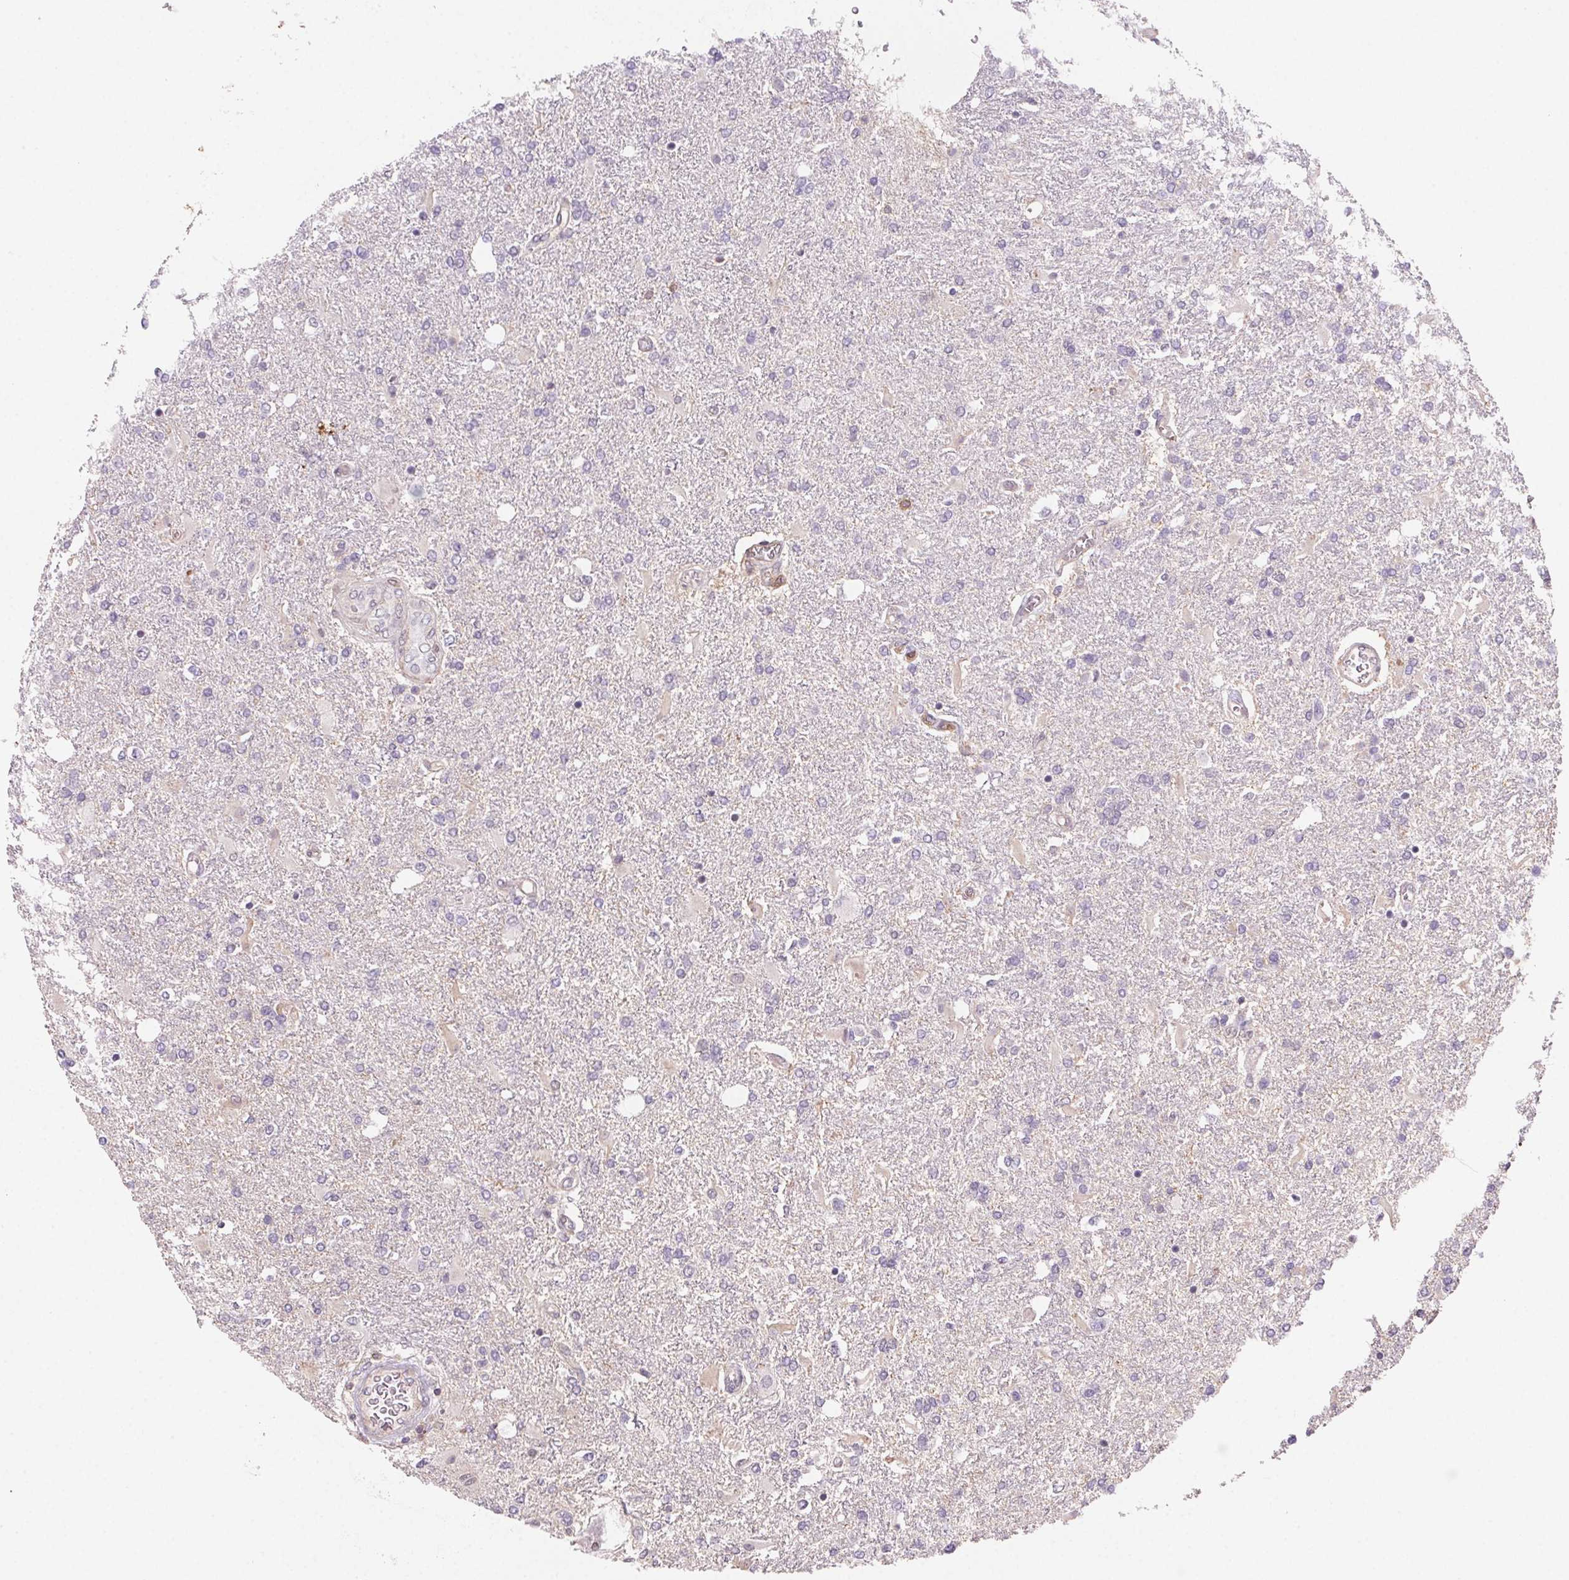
{"staining": {"intensity": "negative", "quantity": "none", "location": "none"}, "tissue": "glioma", "cell_type": "Tumor cells", "image_type": "cancer", "snomed": [{"axis": "morphology", "description": "Glioma, malignant, High grade"}, {"axis": "topography", "description": "Cerebral cortex"}], "caption": "An immunohistochemistry (IHC) image of glioma is shown. There is no staining in tumor cells of glioma.", "gene": "GBP1", "patient": {"sex": "male", "age": 79}}